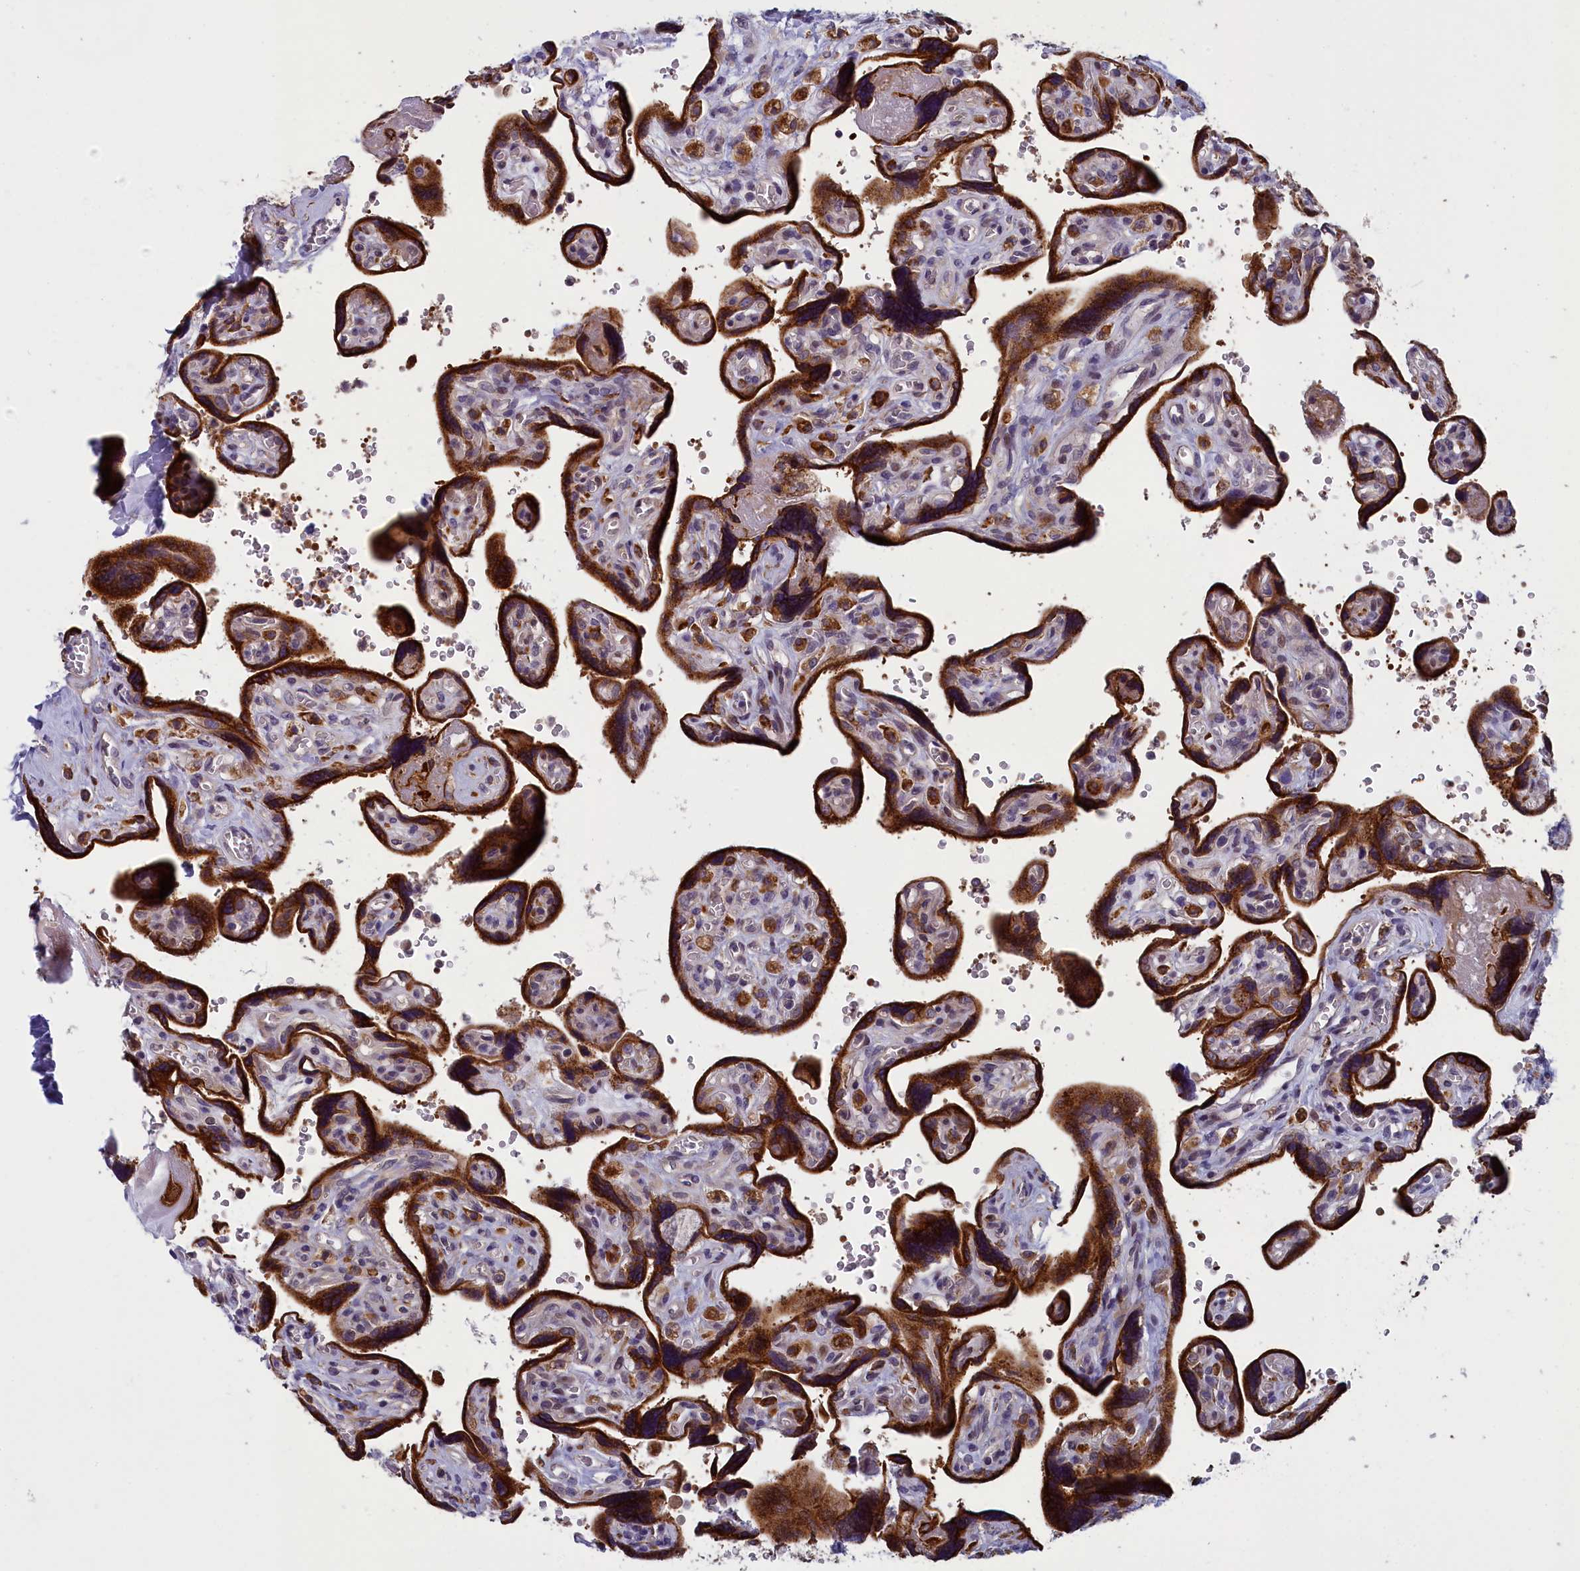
{"staining": {"intensity": "strong", "quantity": ">75%", "location": "cytoplasmic/membranous"}, "tissue": "placenta", "cell_type": "Trophoblastic cells", "image_type": "normal", "snomed": [{"axis": "morphology", "description": "Normal tissue, NOS"}, {"axis": "topography", "description": "Placenta"}], "caption": "The histopathology image shows a brown stain indicating the presence of a protein in the cytoplasmic/membranous of trophoblastic cells in placenta. The staining was performed using DAB, with brown indicating positive protein expression. Nuclei are stained blue with hematoxylin.", "gene": "ANKRD39", "patient": {"sex": "female", "age": 39}}